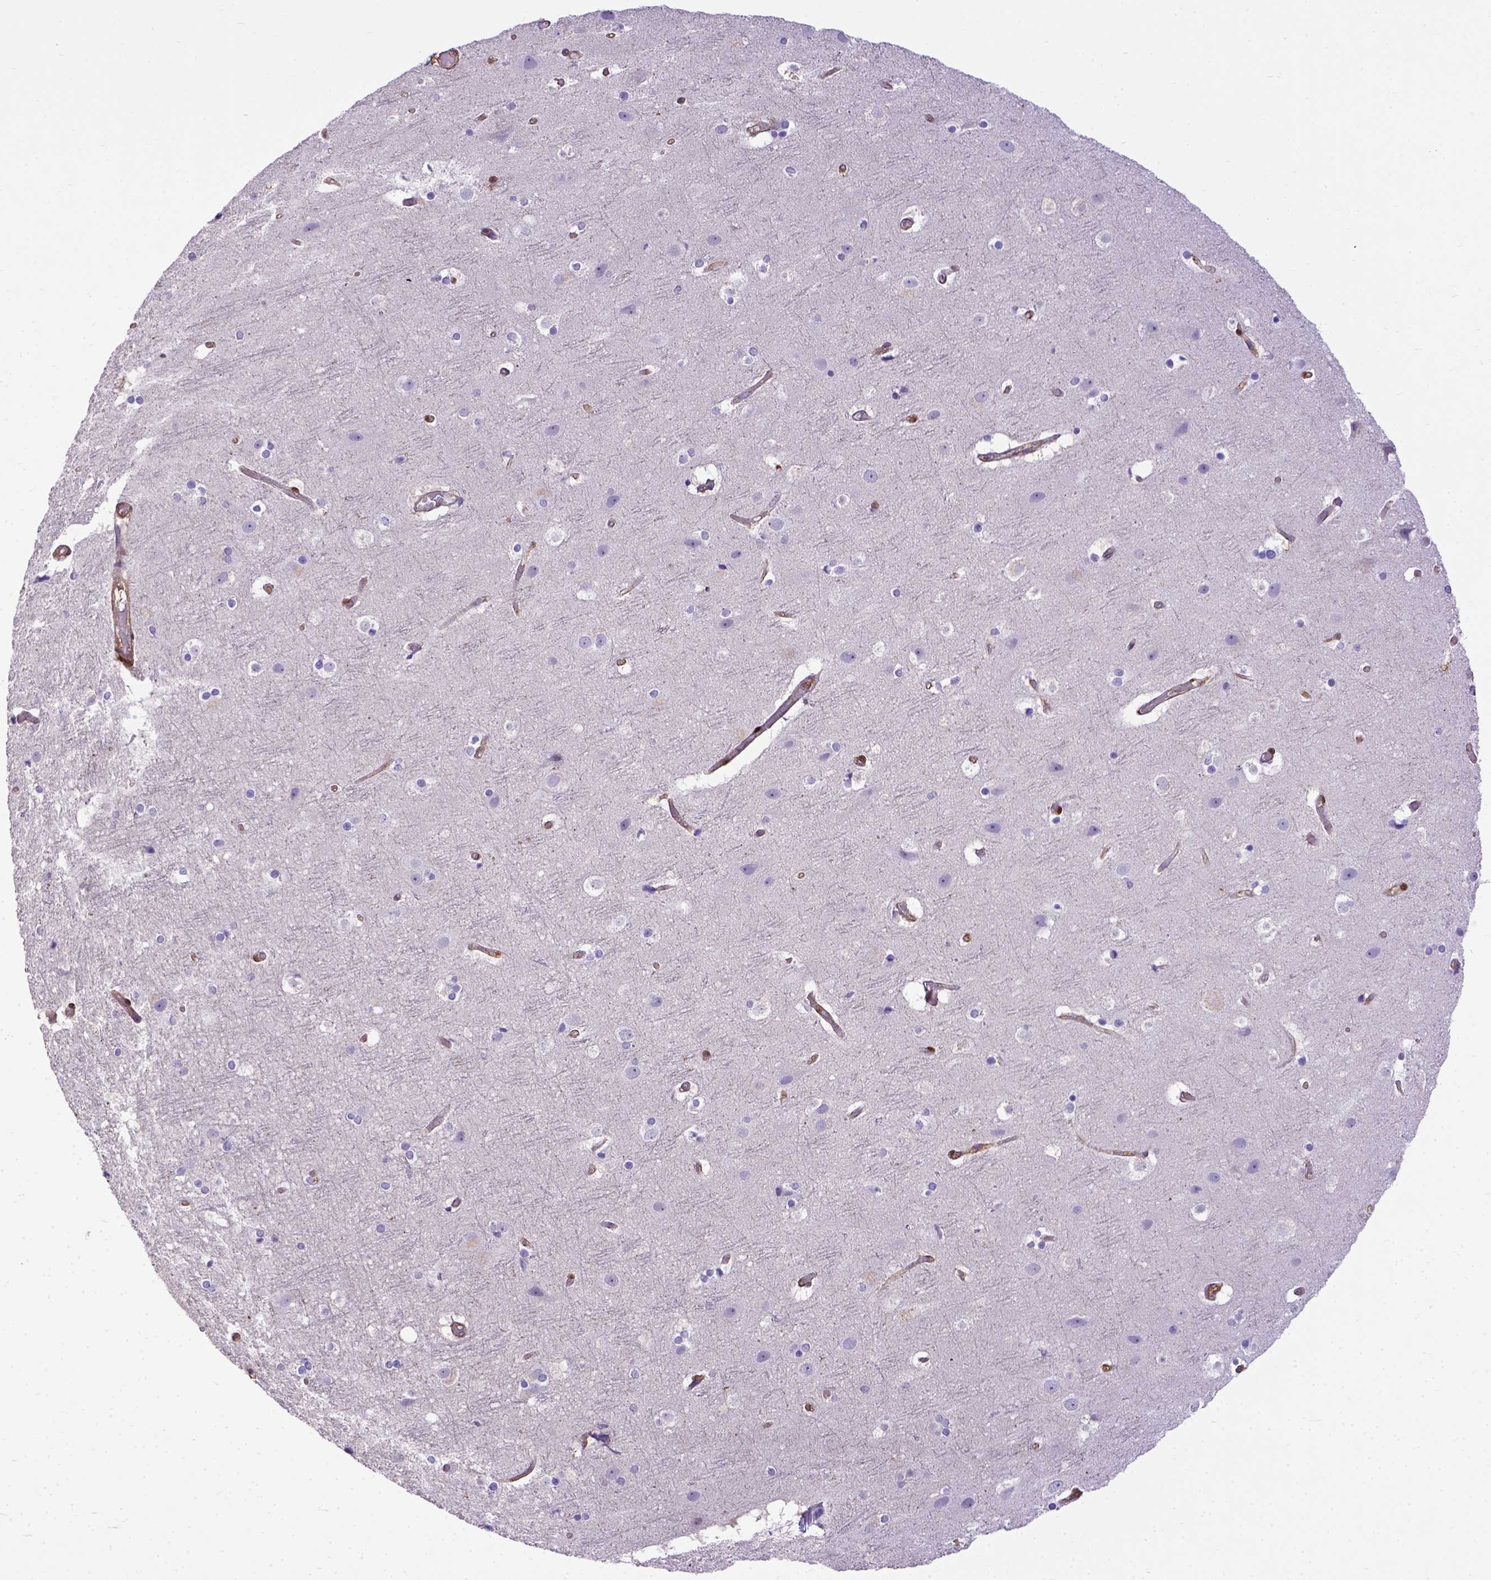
{"staining": {"intensity": "moderate", "quantity": "25%-75%", "location": "cytoplasmic/membranous"}, "tissue": "cerebral cortex", "cell_type": "Endothelial cells", "image_type": "normal", "snomed": [{"axis": "morphology", "description": "Normal tissue, NOS"}, {"axis": "topography", "description": "Cerebral cortex"}], "caption": "Protein staining of unremarkable cerebral cortex exhibits moderate cytoplasmic/membranous expression in approximately 25%-75% of endothelial cells.", "gene": "BTN1A1", "patient": {"sex": "female", "age": 52}}